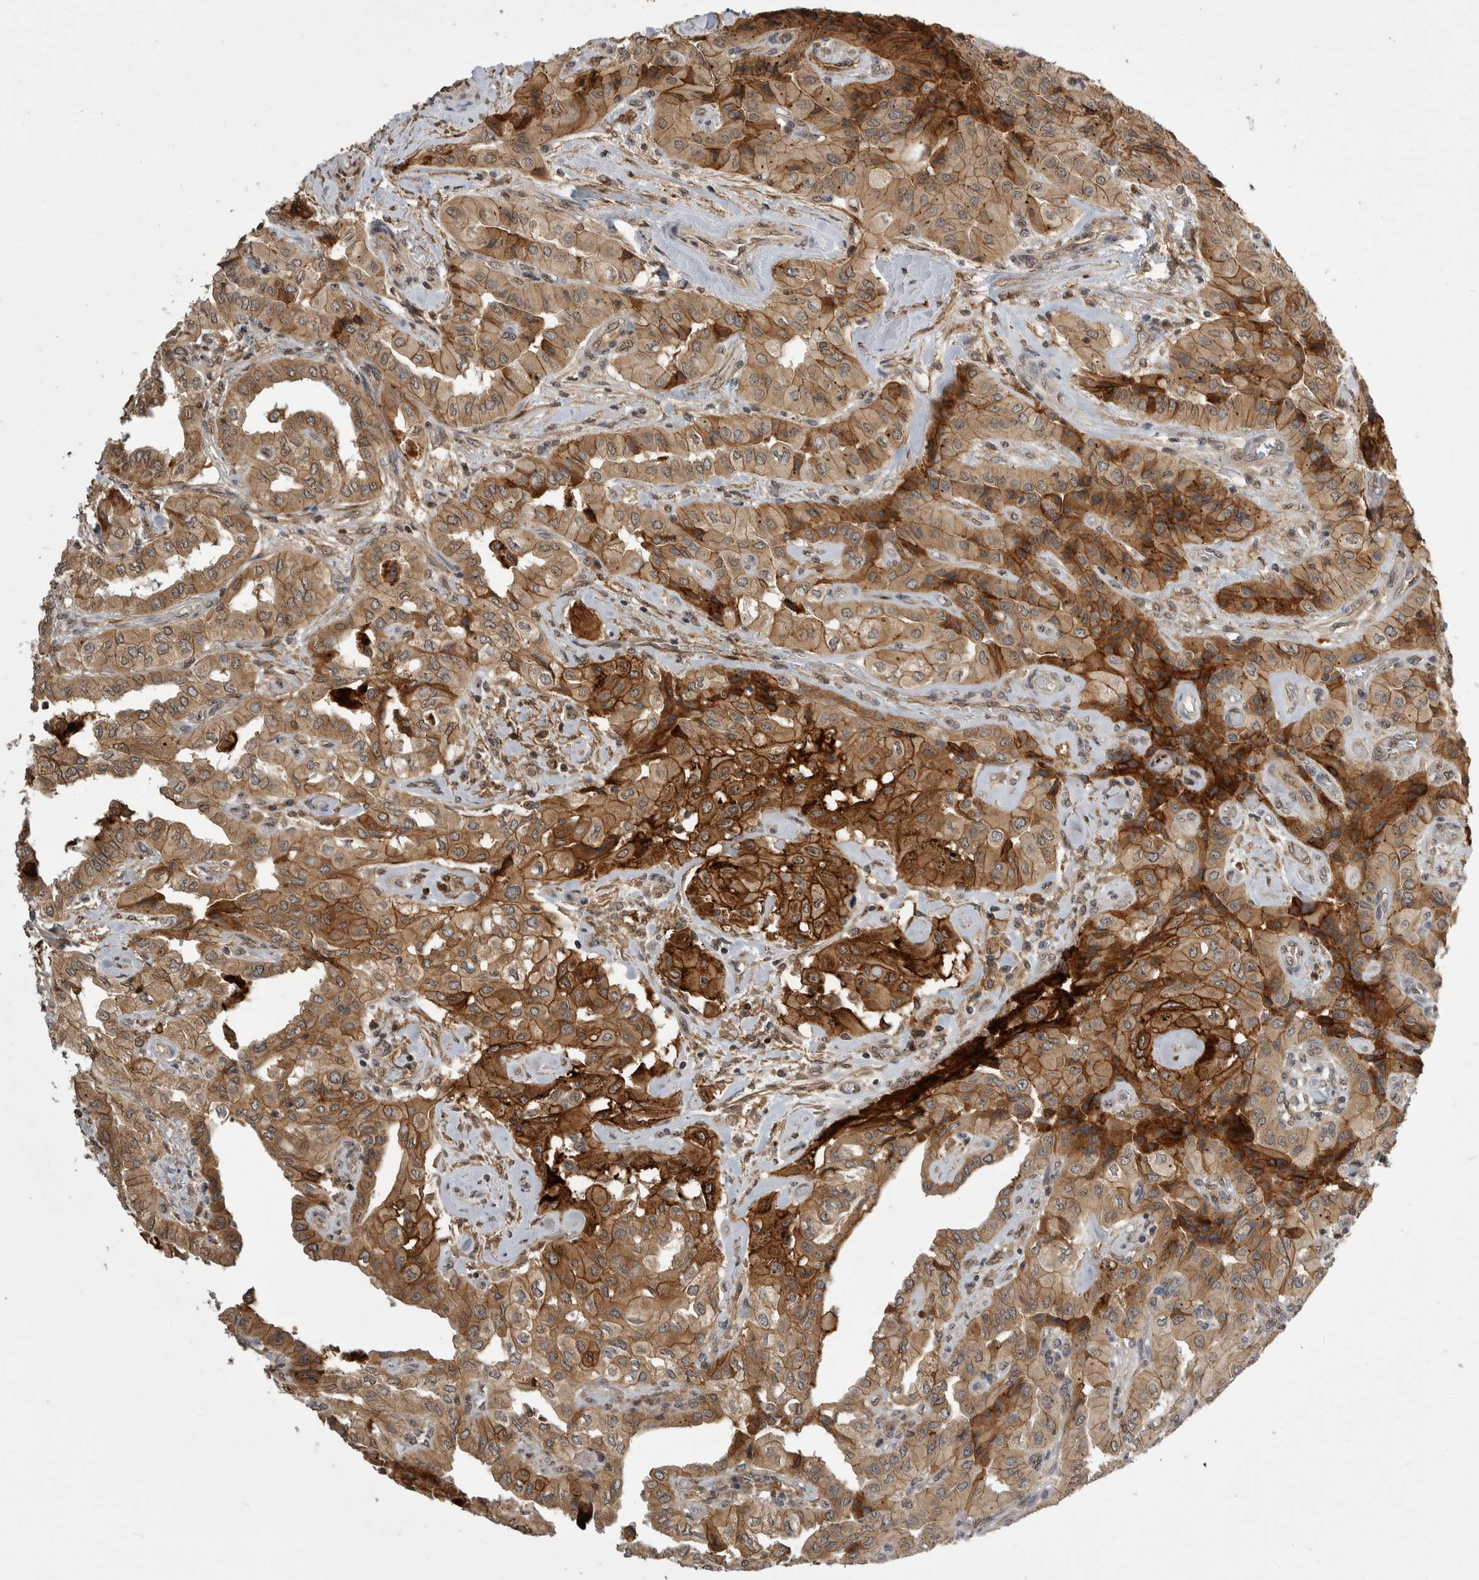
{"staining": {"intensity": "strong", "quantity": ">75%", "location": "cytoplasmic/membranous"}, "tissue": "thyroid cancer", "cell_type": "Tumor cells", "image_type": "cancer", "snomed": [{"axis": "morphology", "description": "Papillary adenocarcinoma, NOS"}, {"axis": "topography", "description": "Thyroid gland"}], "caption": "Human thyroid cancer (papillary adenocarcinoma) stained with a brown dye shows strong cytoplasmic/membranous positive positivity in about >75% of tumor cells.", "gene": "NECTIN1", "patient": {"sex": "female", "age": 59}}